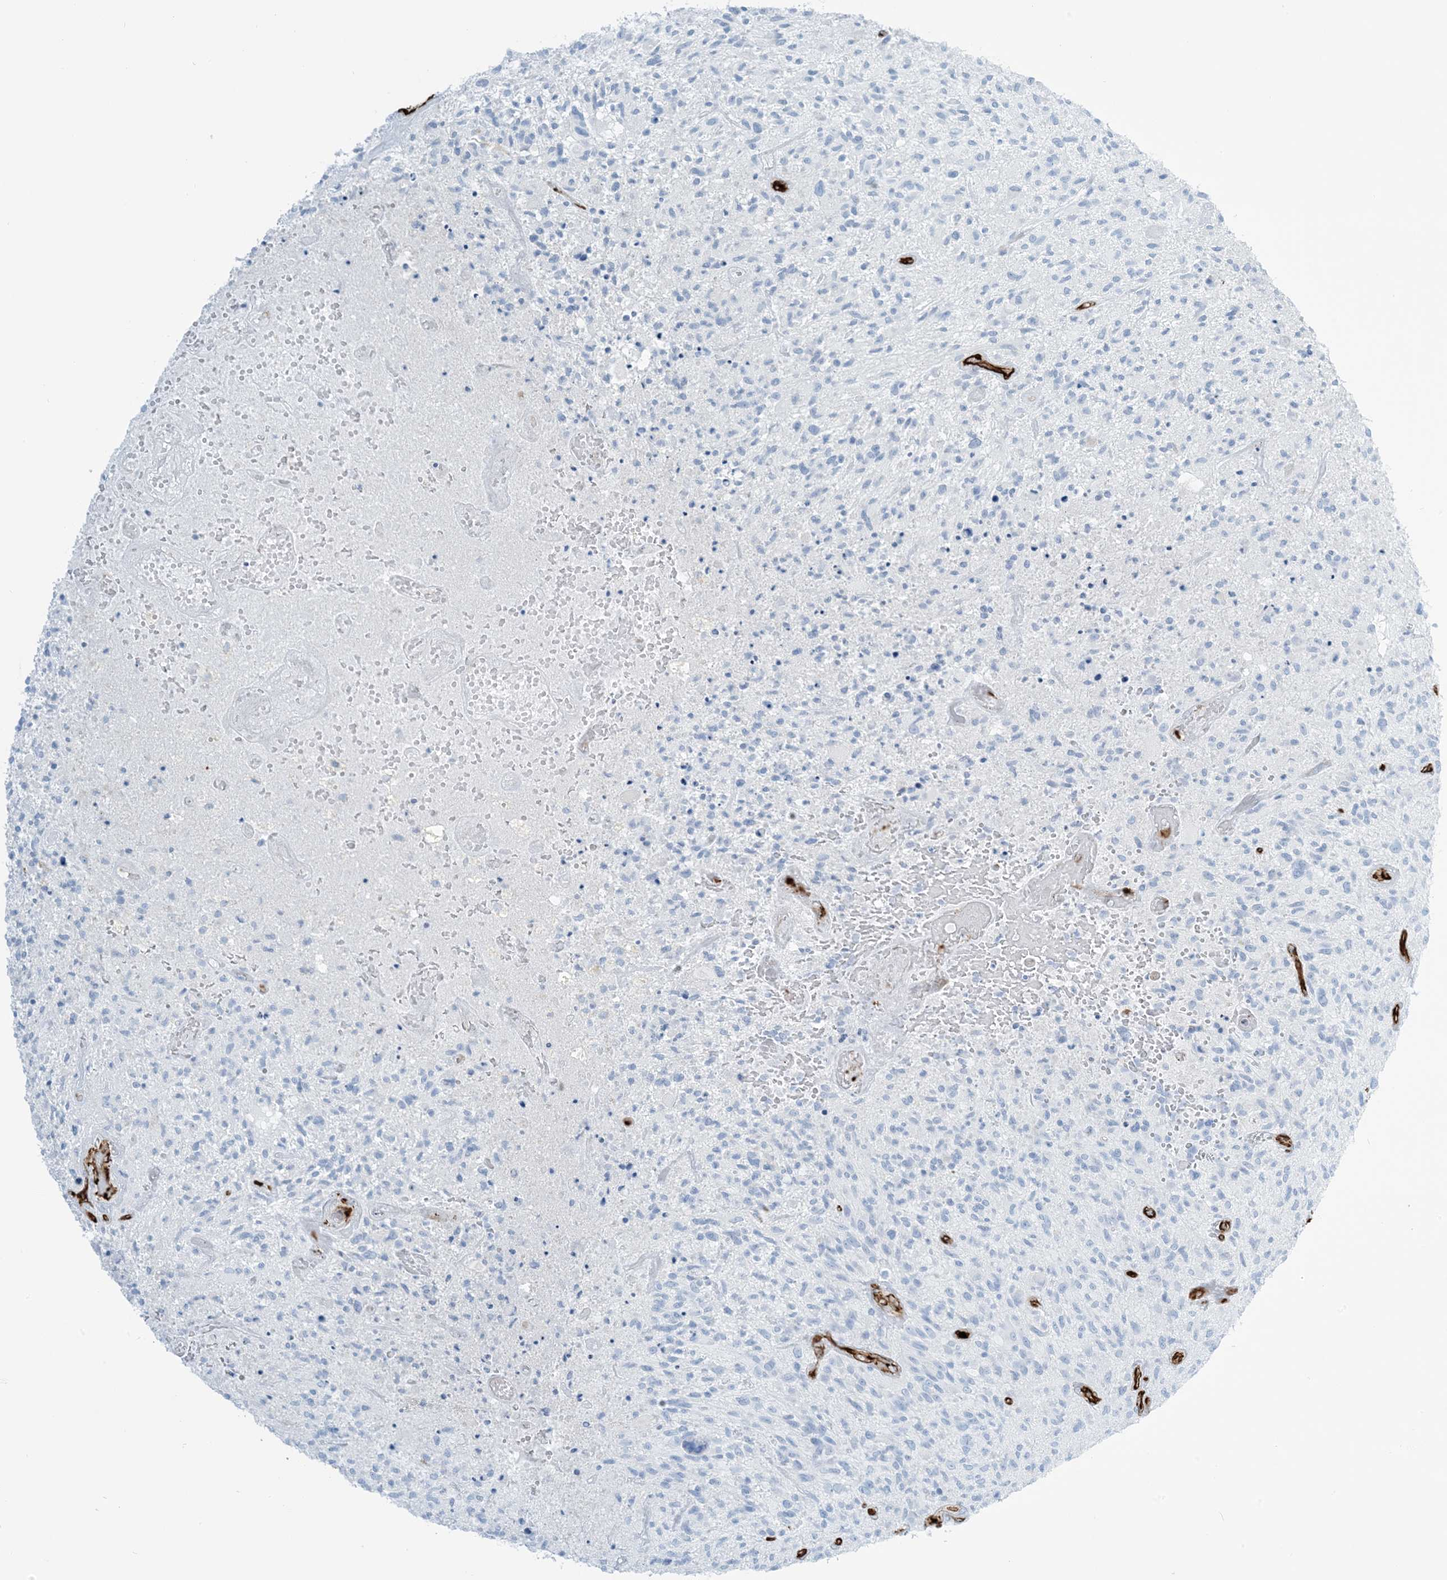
{"staining": {"intensity": "negative", "quantity": "none", "location": "none"}, "tissue": "glioma", "cell_type": "Tumor cells", "image_type": "cancer", "snomed": [{"axis": "morphology", "description": "Glioma, malignant, High grade"}, {"axis": "topography", "description": "Brain"}], "caption": "An IHC image of glioma is shown. There is no staining in tumor cells of glioma.", "gene": "EPS8L3", "patient": {"sex": "male", "age": 47}}